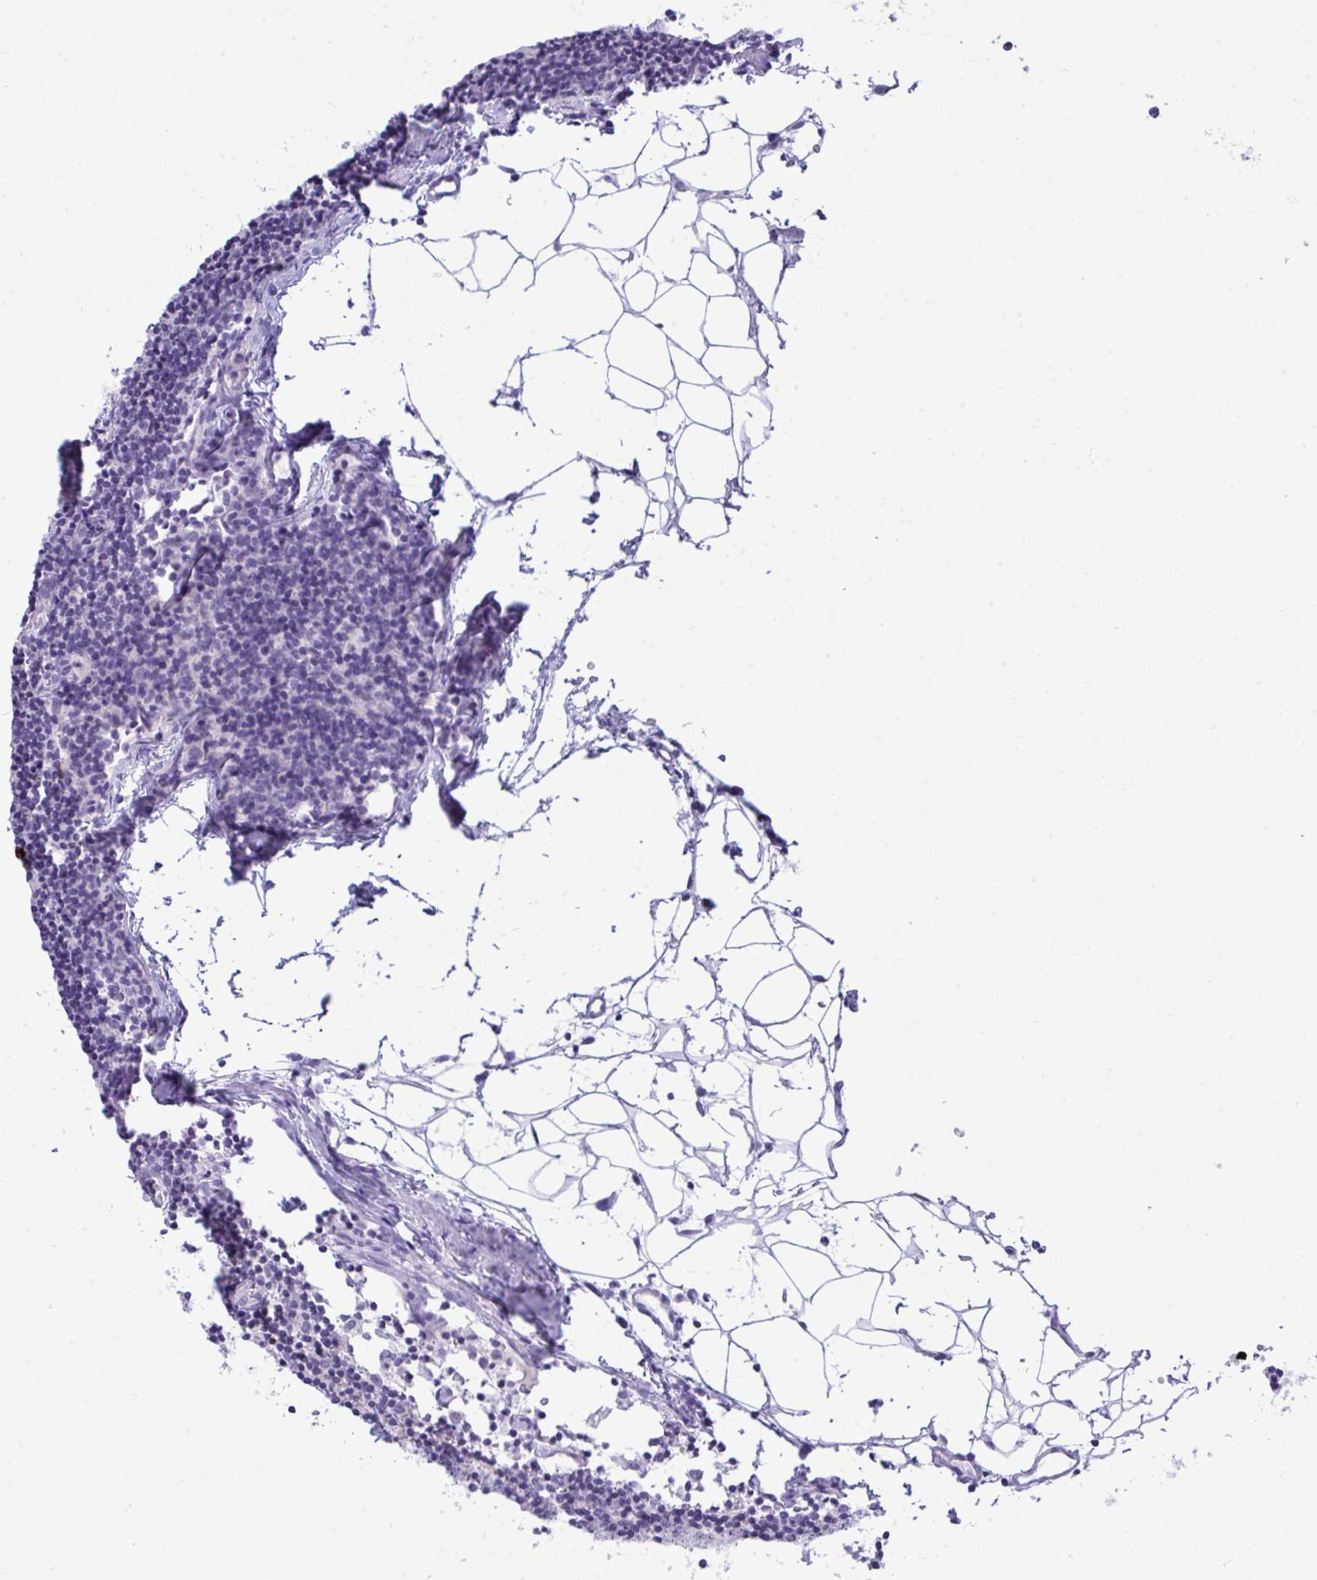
{"staining": {"intensity": "negative", "quantity": "none", "location": "none"}, "tissue": "lymph node", "cell_type": "Non-germinal center cells", "image_type": "normal", "snomed": [{"axis": "morphology", "description": "Normal tissue, NOS"}, {"axis": "topography", "description": "Lymph node"}], "caption": "Lymph node was stained to show a protein in brown. There is no significant positivity in non-germinal center cells. (Brightfield microscopy of DAB (3,3'-diaminobenzidine) immunohistochemistry (IHC) at high magnification).", "gene": "PGM2L1", "patient": {"sex": "female", "age": 45}}